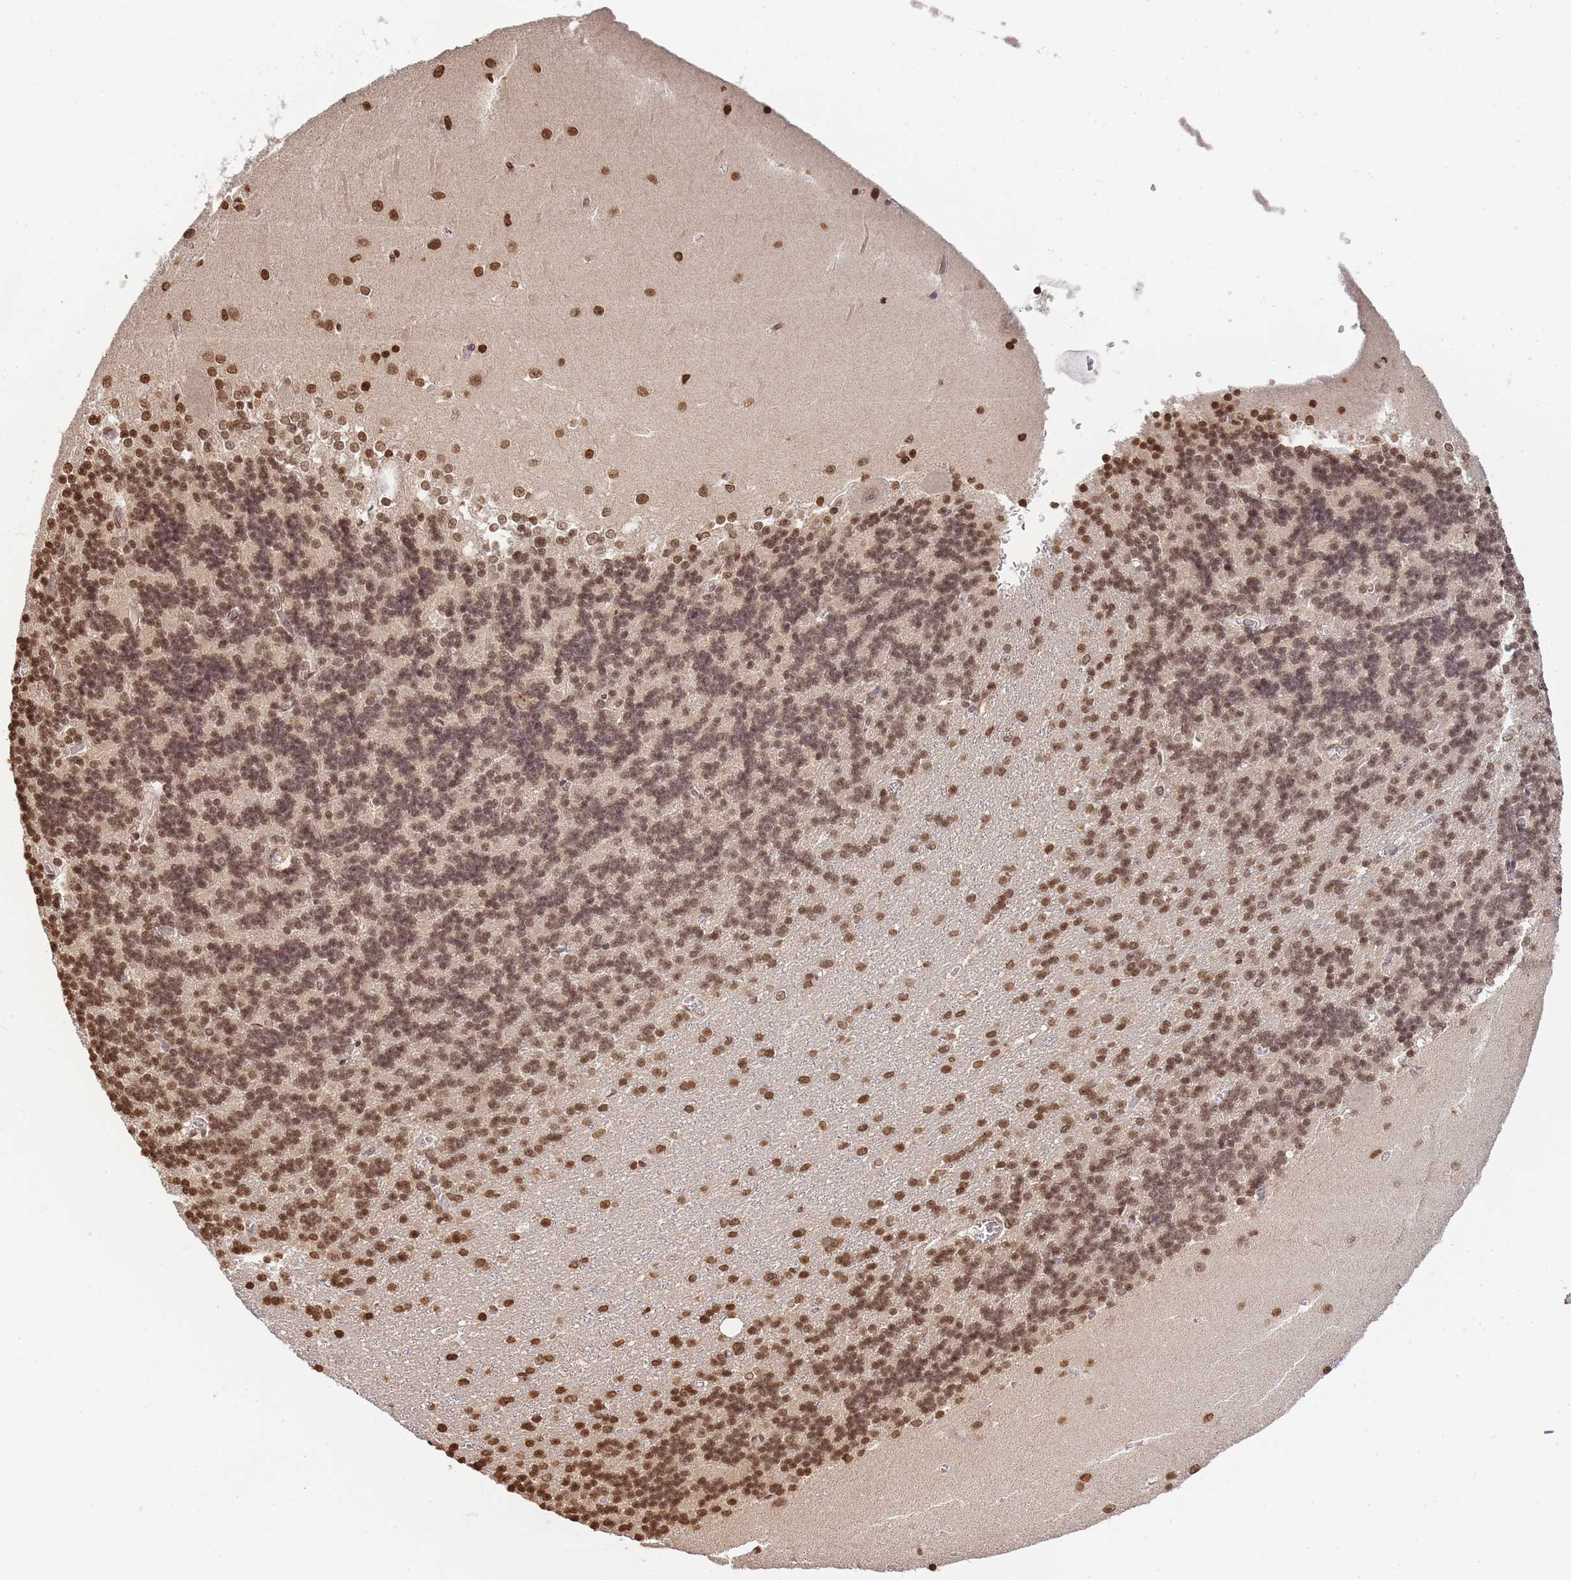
{"staining": {"intensity": "strong", "quantity": ">75%", "location": "nuclear"}, "tissue": "cerebellum", "cell_type": "Cells in granular layer", "image_type": "normal", "snomed": [{"axis": "morphology", "description": "Normal tissue, NOS"}, {"axis": "topography", "description": "Cerebellum"}], "caption": "Brown immunohistochemical staining in benign cerebellum shows strong nuclear expression in about >75% of cells in granular layer. Immunohistochemistry (ihc) stains the protein of interest in brown and the nuclei are stained blue.", "gene": "WWTR1", "patient": {"sex": "male", "age": 37}}